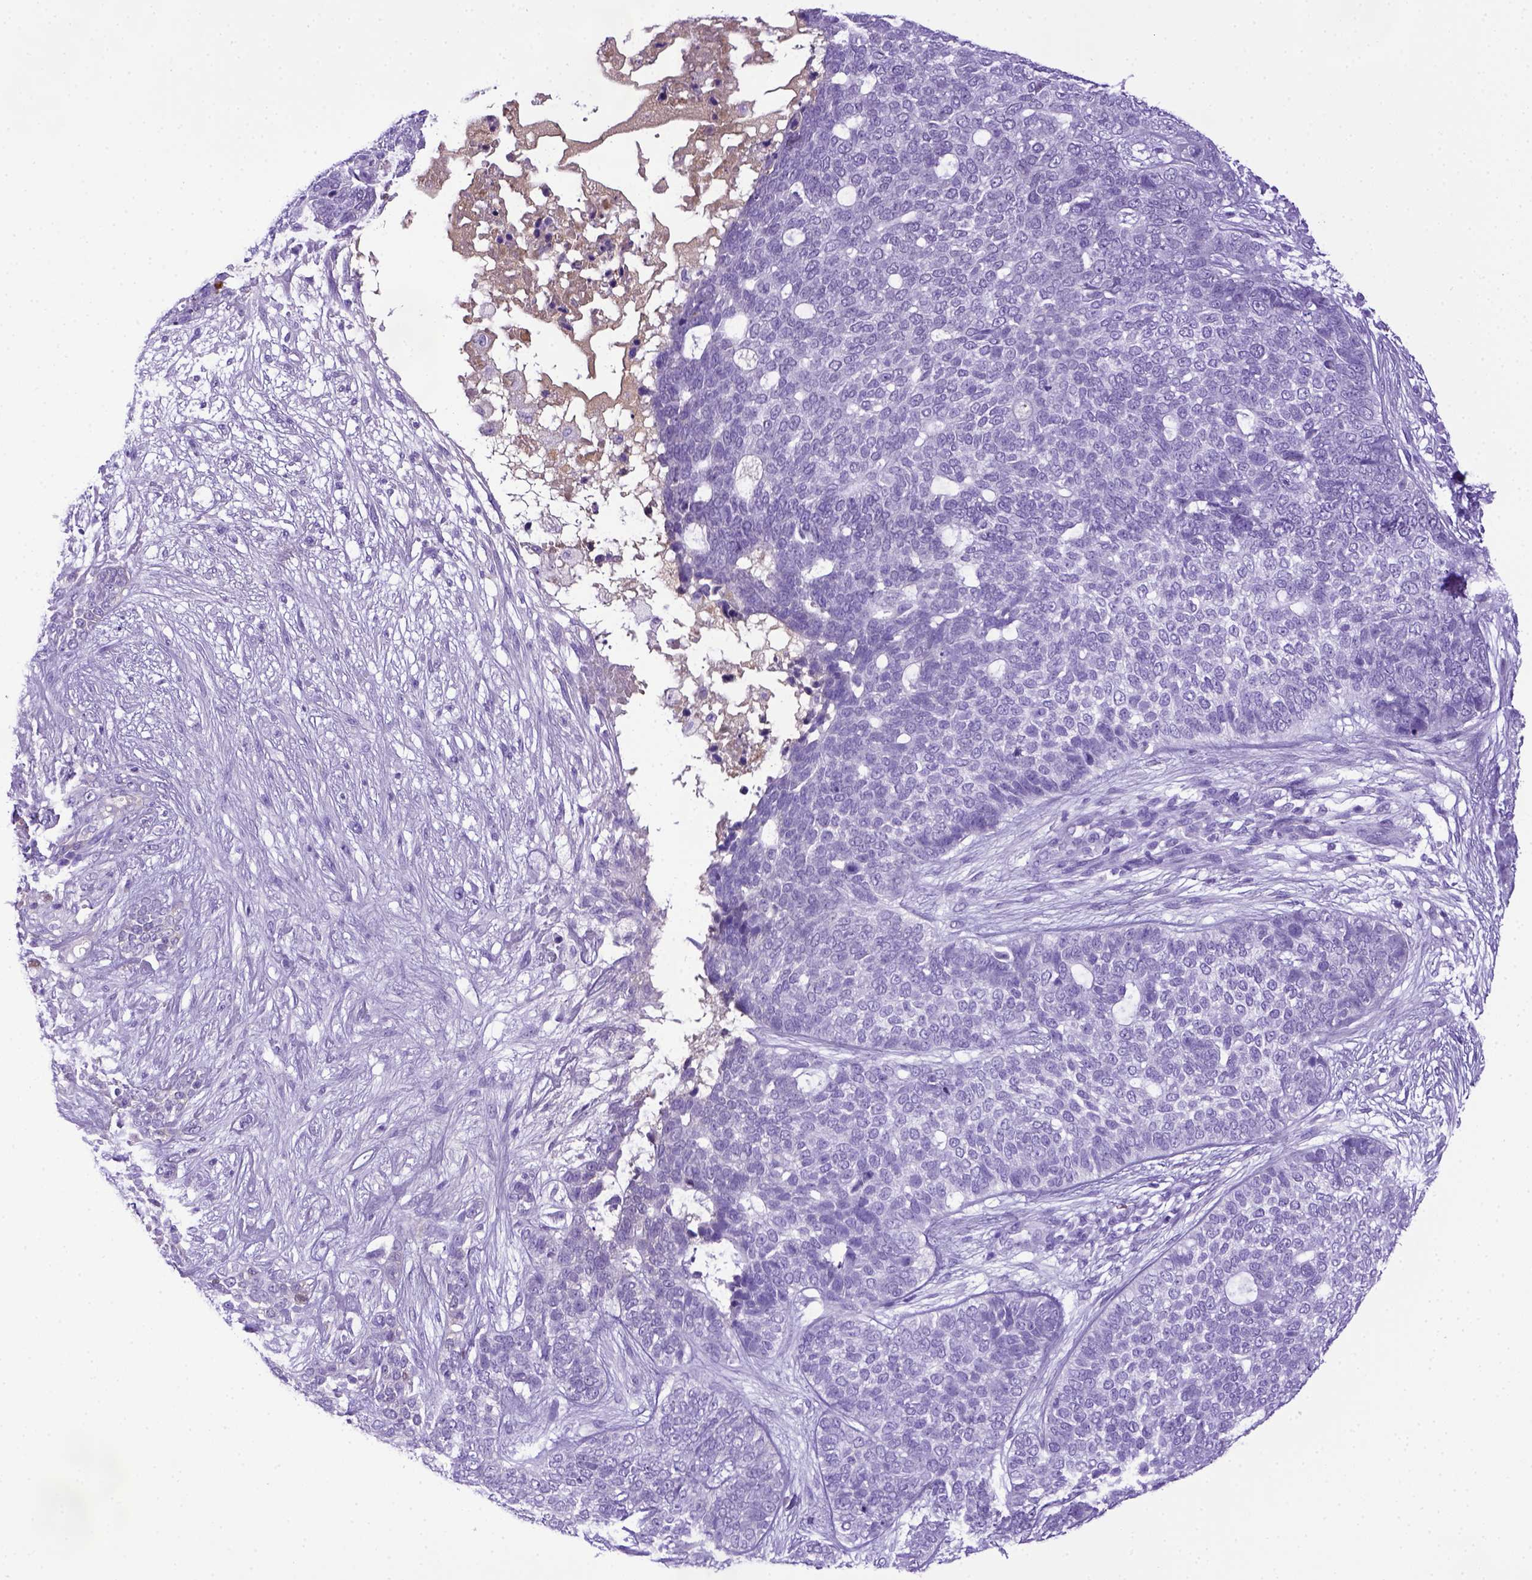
{"staining": {"intensity": "negative", "quantity": "none", "location": "none"}, "tissue": "skin cancer", "cell_type": "Tumor cells", "image_type": "cancer", "snomed": [{"axis": "morphology", "description": "Basal cell carcinoma"}, {"axis": "topography", "description": "Skin"}], "caption": "High magnification brightfield microscopy of skin cancer (basal cell carcinoma) stained with DAB (brown) and counterstained with hematoxylin (blue): tumor cells show no significant positivity.", "gene": "ITIH4", "patient": {"sex": "female", "age": 69}}